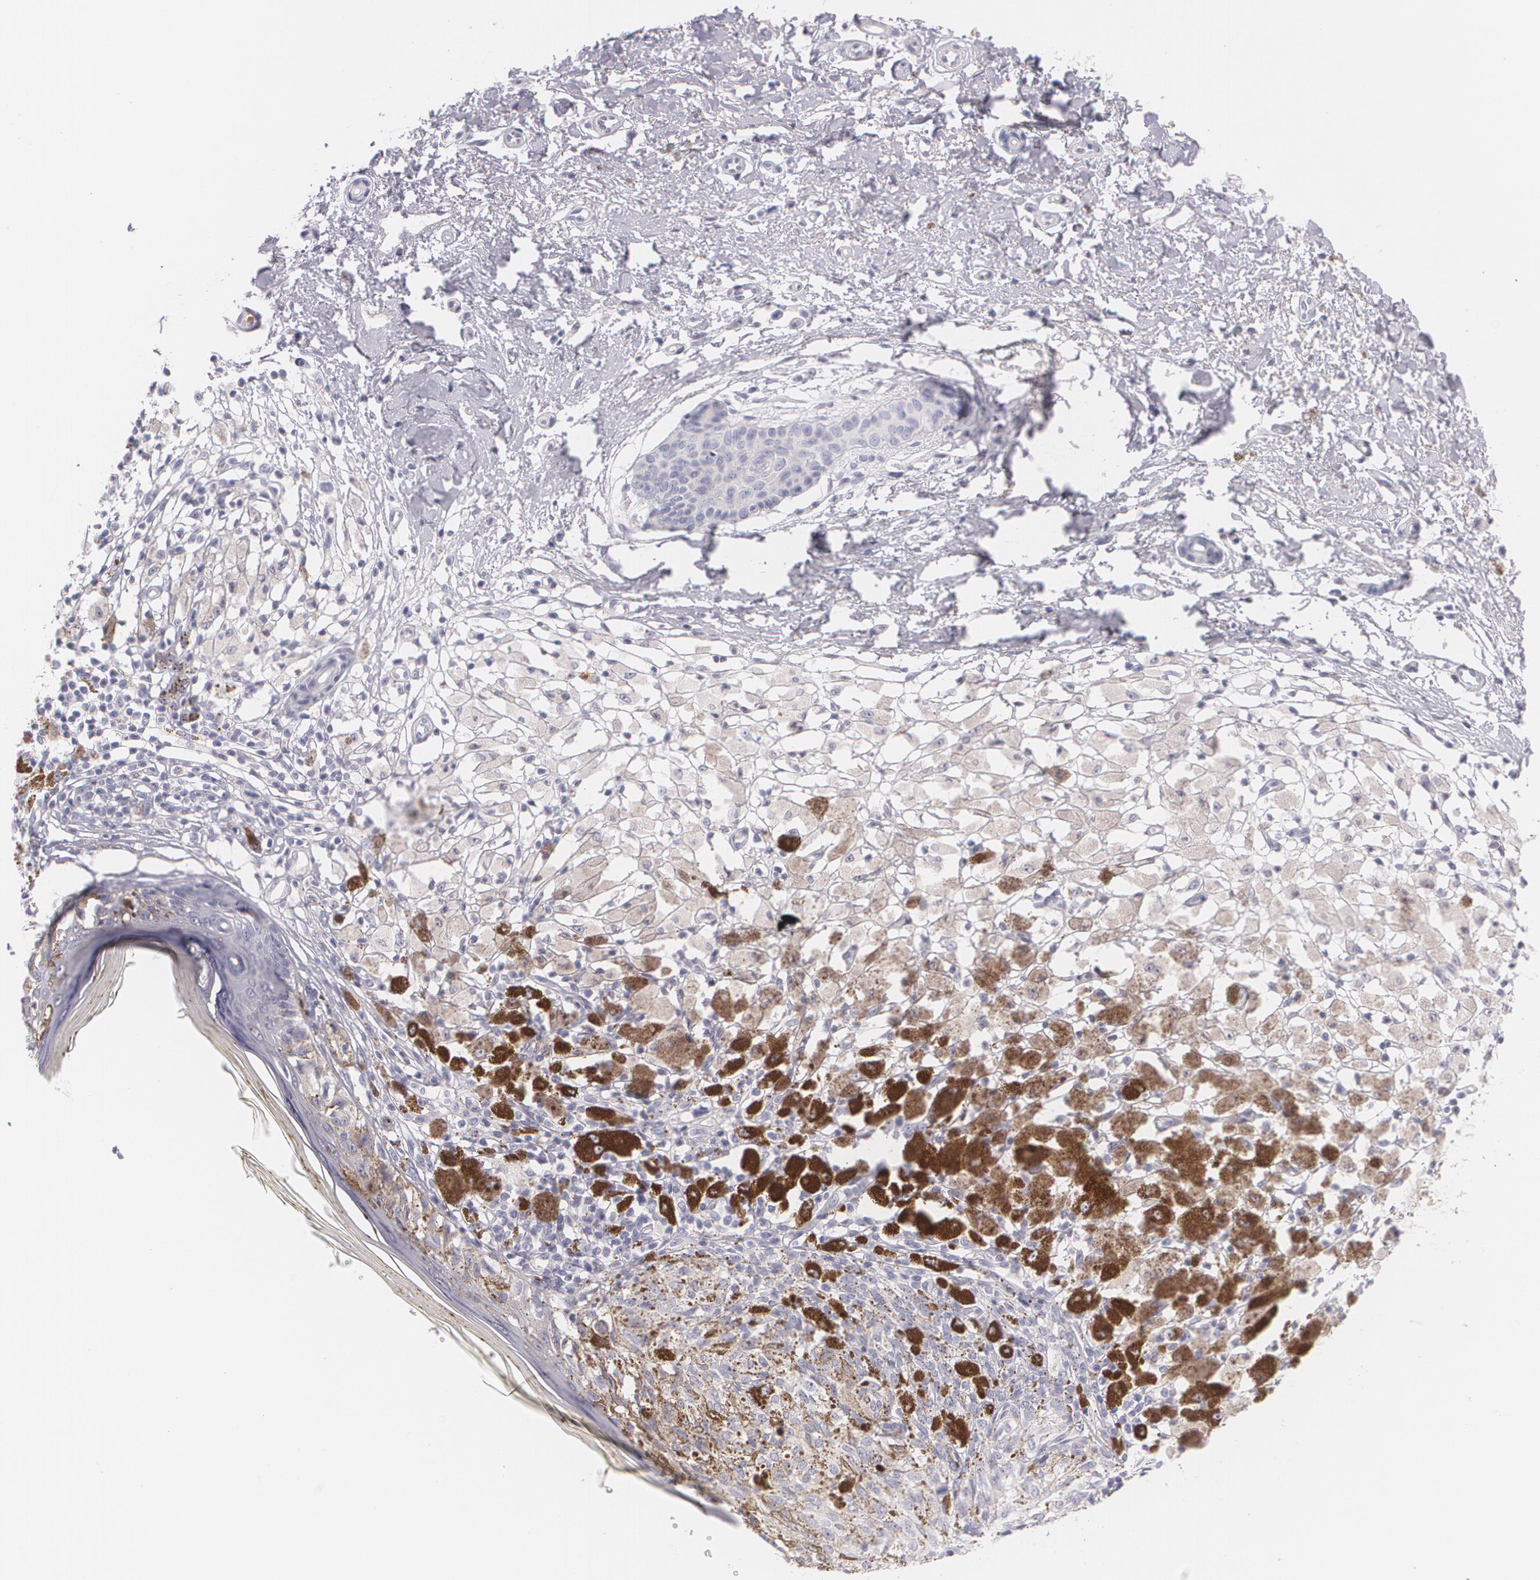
{"staining": {"intensity": "negative", "quantity": "none", "location": "none"}, "tissue": "melanoma", "cell_type": "Tumor cells", "image_type": "cancer", "snomed": [{"axis": "morphology", "description": "Malignant melanoma, NOS"}, {"axis": "topography", "description": "Skin"}], "caption": "Immunohistochemistry (IHC) of human malignant melanoma exhibits no staining in tumor cells.", "gene": "FAM181A", "patient": {"sex": "male", "age": 88}}